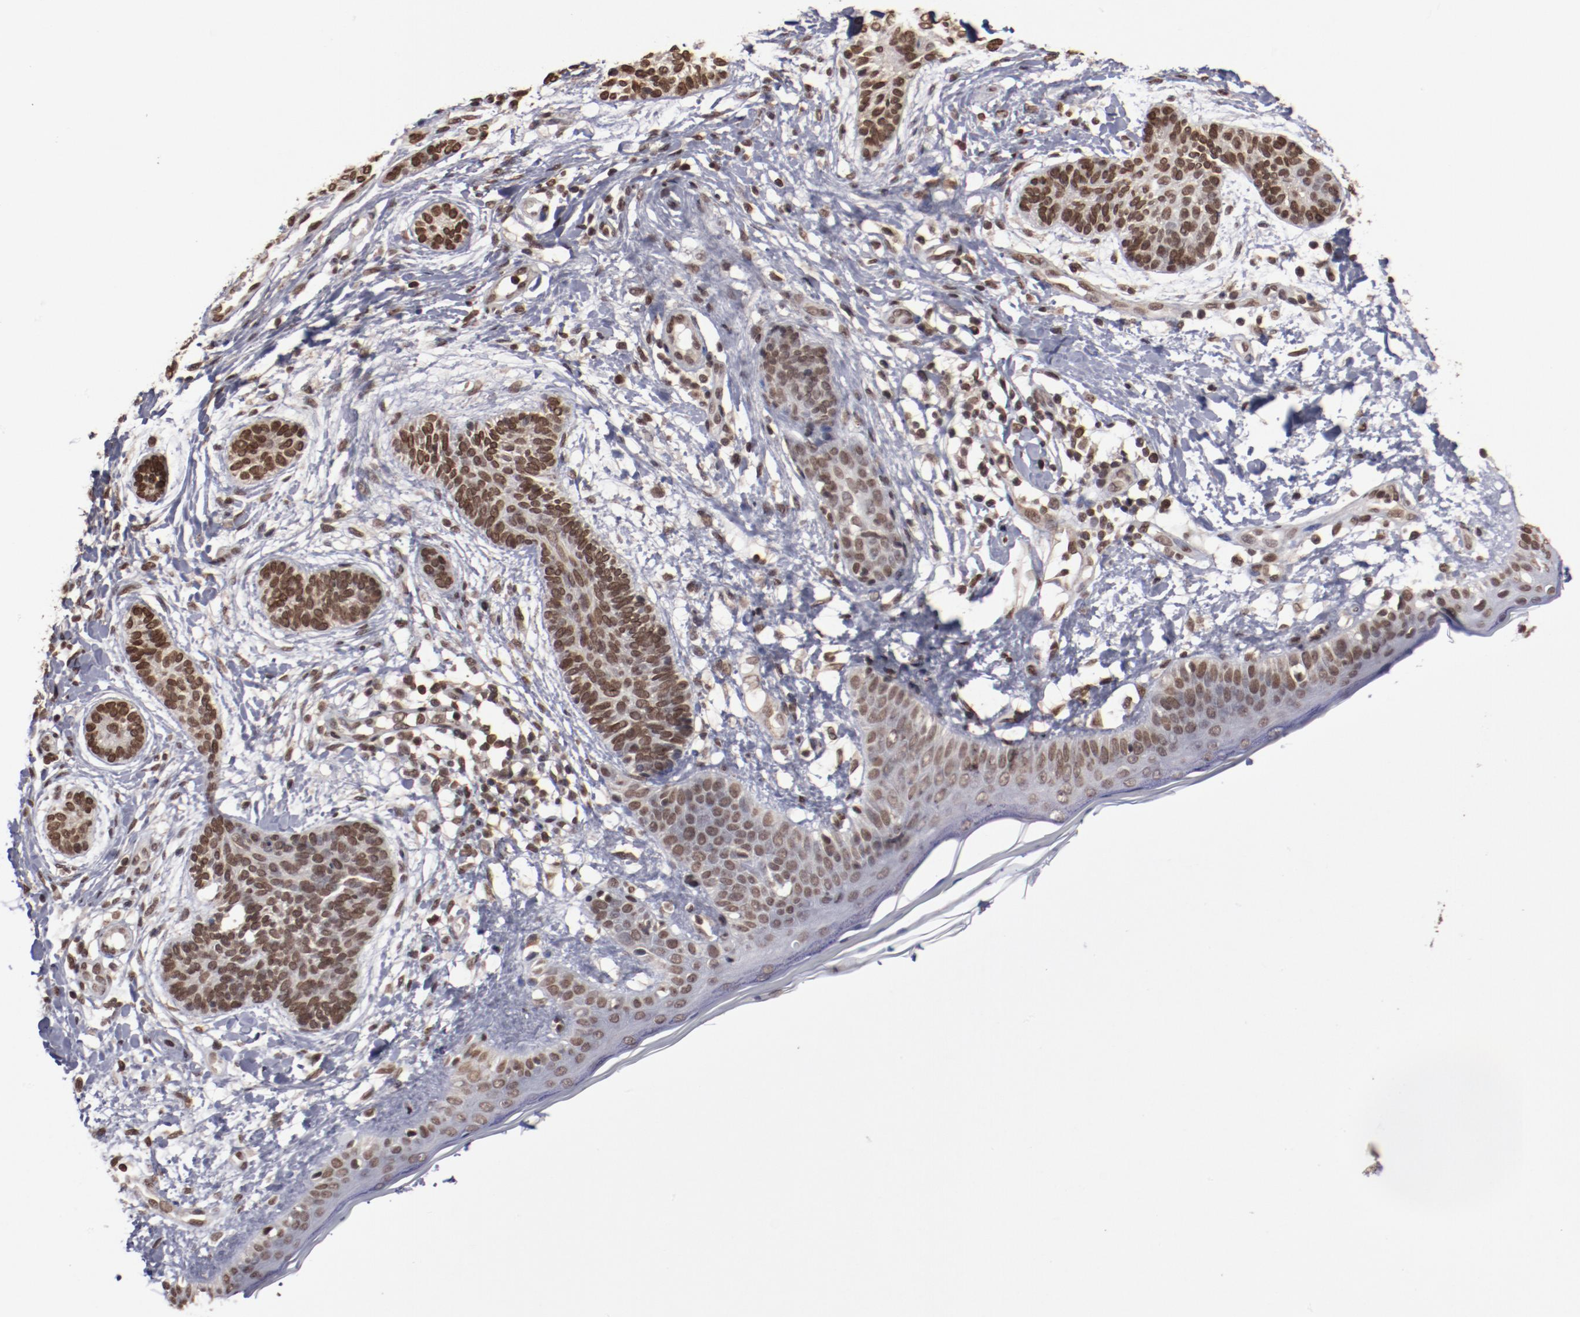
{"staining": {"intensity": "strong", "quantity": ">75%", "location": "nuclear"}, "tissue": "skin cancer", "cell_type": "Tumor cells", "image_type": "cancer", "snomed": [{"axis": "morphology", "description": "Normal tissue, NOS"}, {"axis": "morphology", "description": "Basal cell carcinoma"}, {"axis": "topography", "description": "Skin"}], "caption": "A brown stain highlights strong nuclear positivity of a protein in basal cell carcinoma (skin) tumor cells. (brown staining indicates protein expression, while blue staining denotes nuclei).", "gene": "AKT1", "patient": {"sex": "male", "age": 63}}